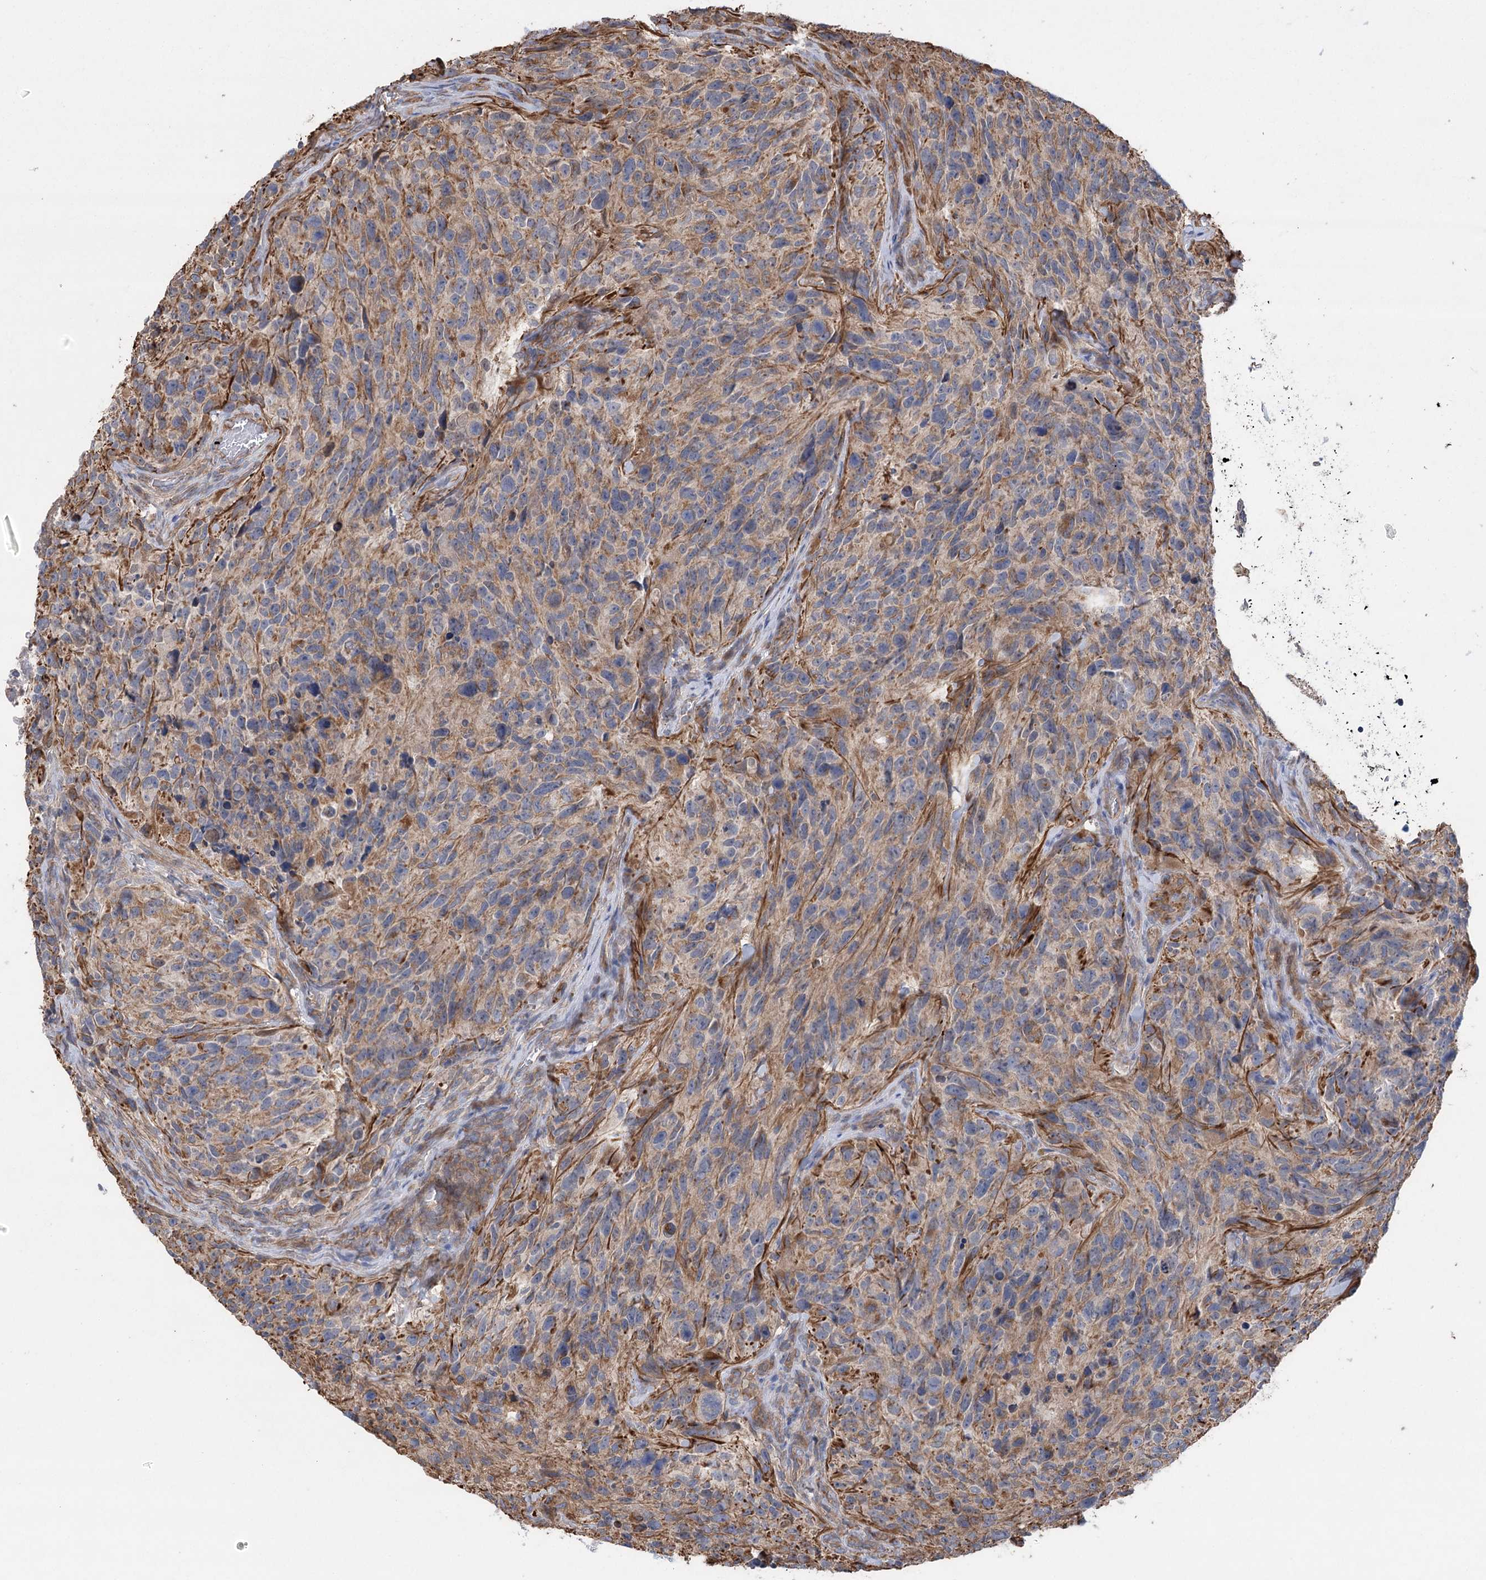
{"staining": {"intensity": "negative", "quantity": "none", "location": "none"}, "tissue": "glioma", "cell_type": "Tumor cells", "image_type": "cancer", "snomed": [{"axis": "morphology", "description": "Glioma, malignant, High grade"}, {"axis": "topography", "description": "Brain"}], "caption": "DAB (3,3'-diaminobenzidine) immunohistochemical staining of high-grade glioma (malignant) exhibits no significant expression in tumor cells. Brightfield microscopy of IHC stained with DAB (3,3'-diaminobenzidine) (brown) and hematoxylin (blue), captured at high magnification.", "gene": "RWDD4", "patient": {"sex": "male", "age": 69}}